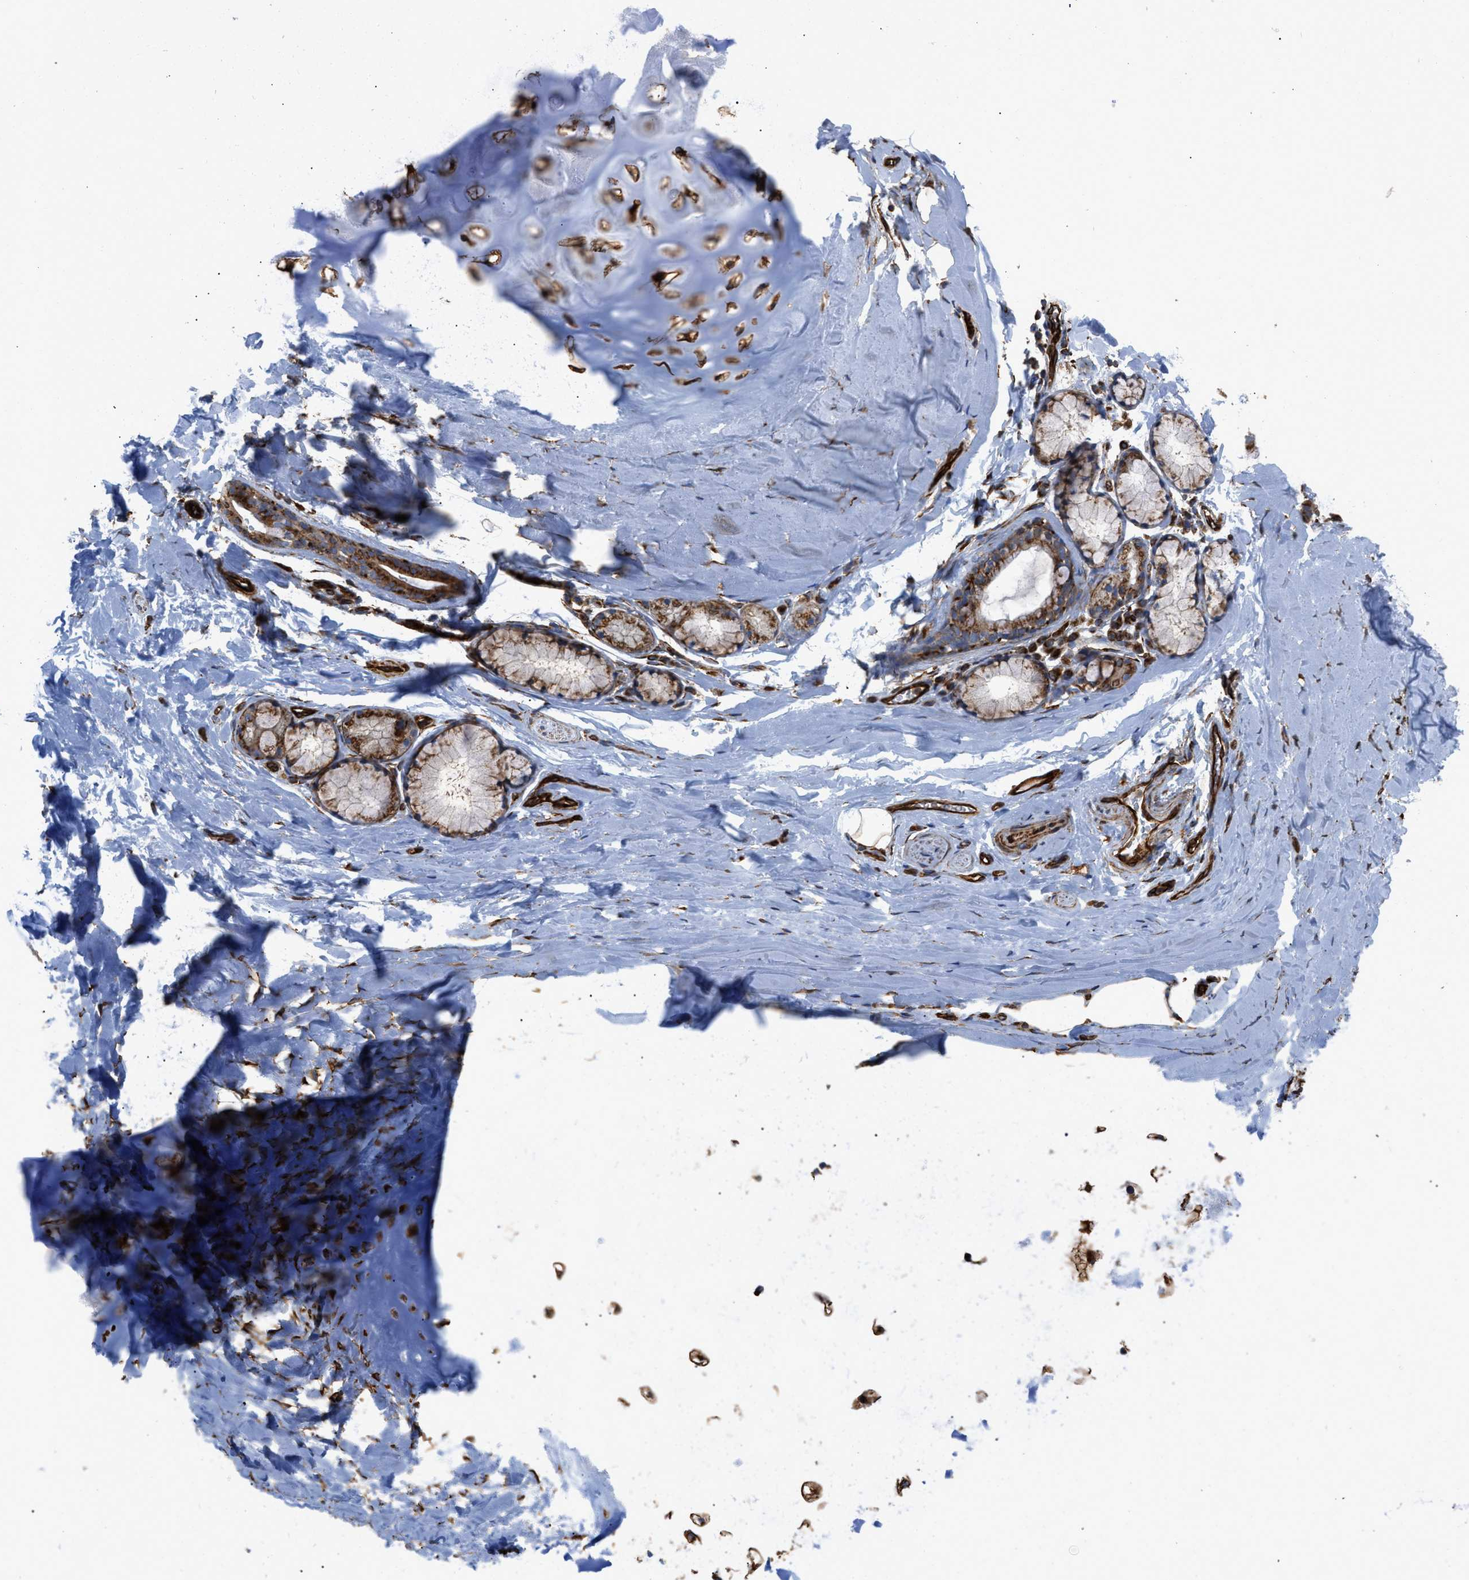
{"staining": {"intensity": "moderate", "quantity": ">75%", "location": "cytoplasmic/membranous"}, "tissue": "adipose tissue", "cell_type": "Adipocytes", "image_type": "normal", "snomed": [{"axis": "morphology", "description": "Normal tissue, NOS"}, {"axis": "topography", "description": "Cartilage tissue"}, {"axis": "topography", "description": "Bronchus"}], "caption": "Adipocytes demonstrate medium levels of moderate cytoplasmic/membranous expression in about >75% of cells in benign human adipose tissue. (Brightfield microscopy of DAB IHC at high magnification).", "gene": "PTPRE", "patient": {"sex": "female", "age": 53}}